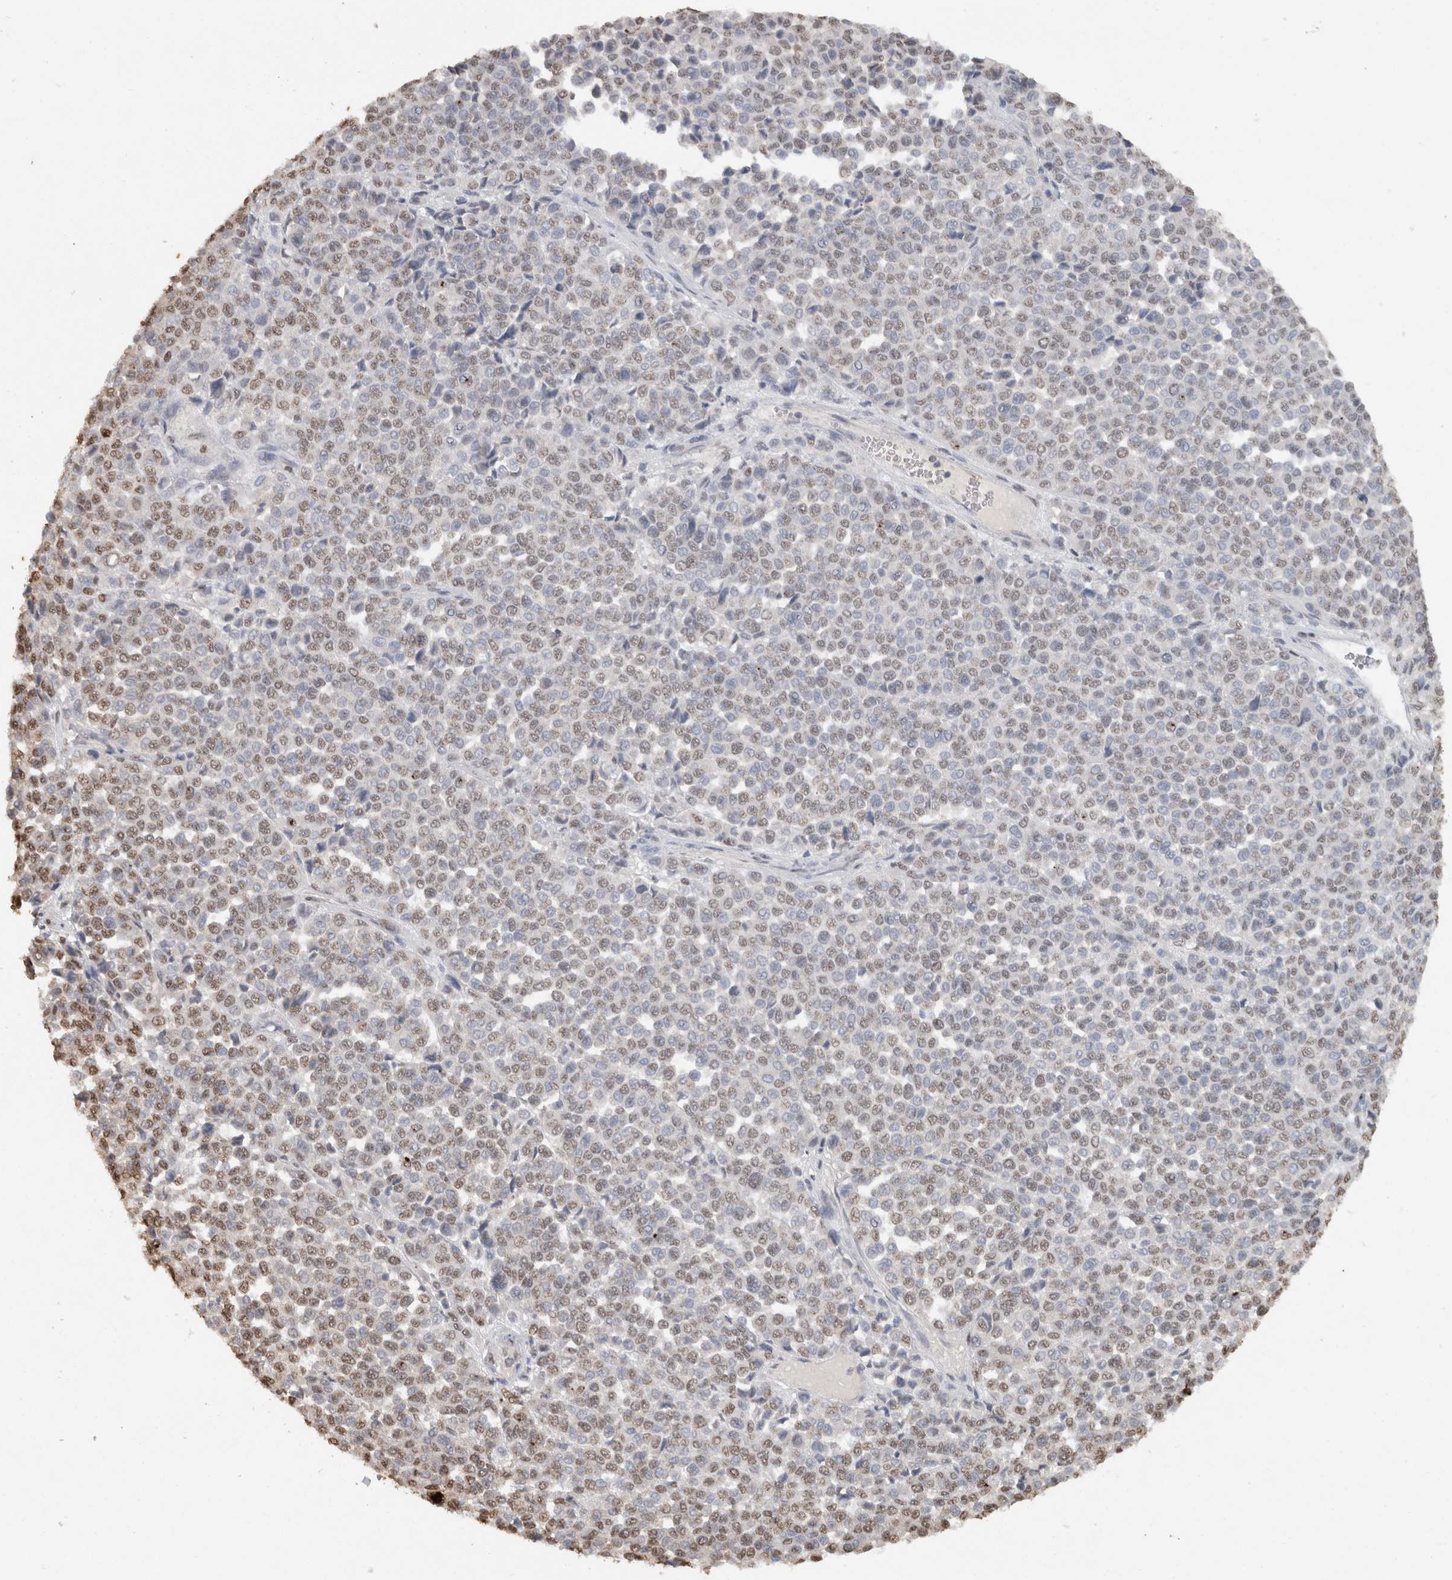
{"staining": {"intensity": "weak", "quantity": ">75%", "location": "nuclear"}, "tissue": "melanoma", "cell_type": "Tumor cells", "image_type": "cancer", "snomed": [{"axis": "morphology", "description": "Malignant melanoma, Metastatic site"}, {"axis": "topography", "description": "Pancreas"}], "caption": "Weak nuclear expression is appreciated in approximately >75% of tumor cells in malignant melanoma (metastatic site).", "gene": "HAND2", "patient": {"sex": "female", "age": 30}}